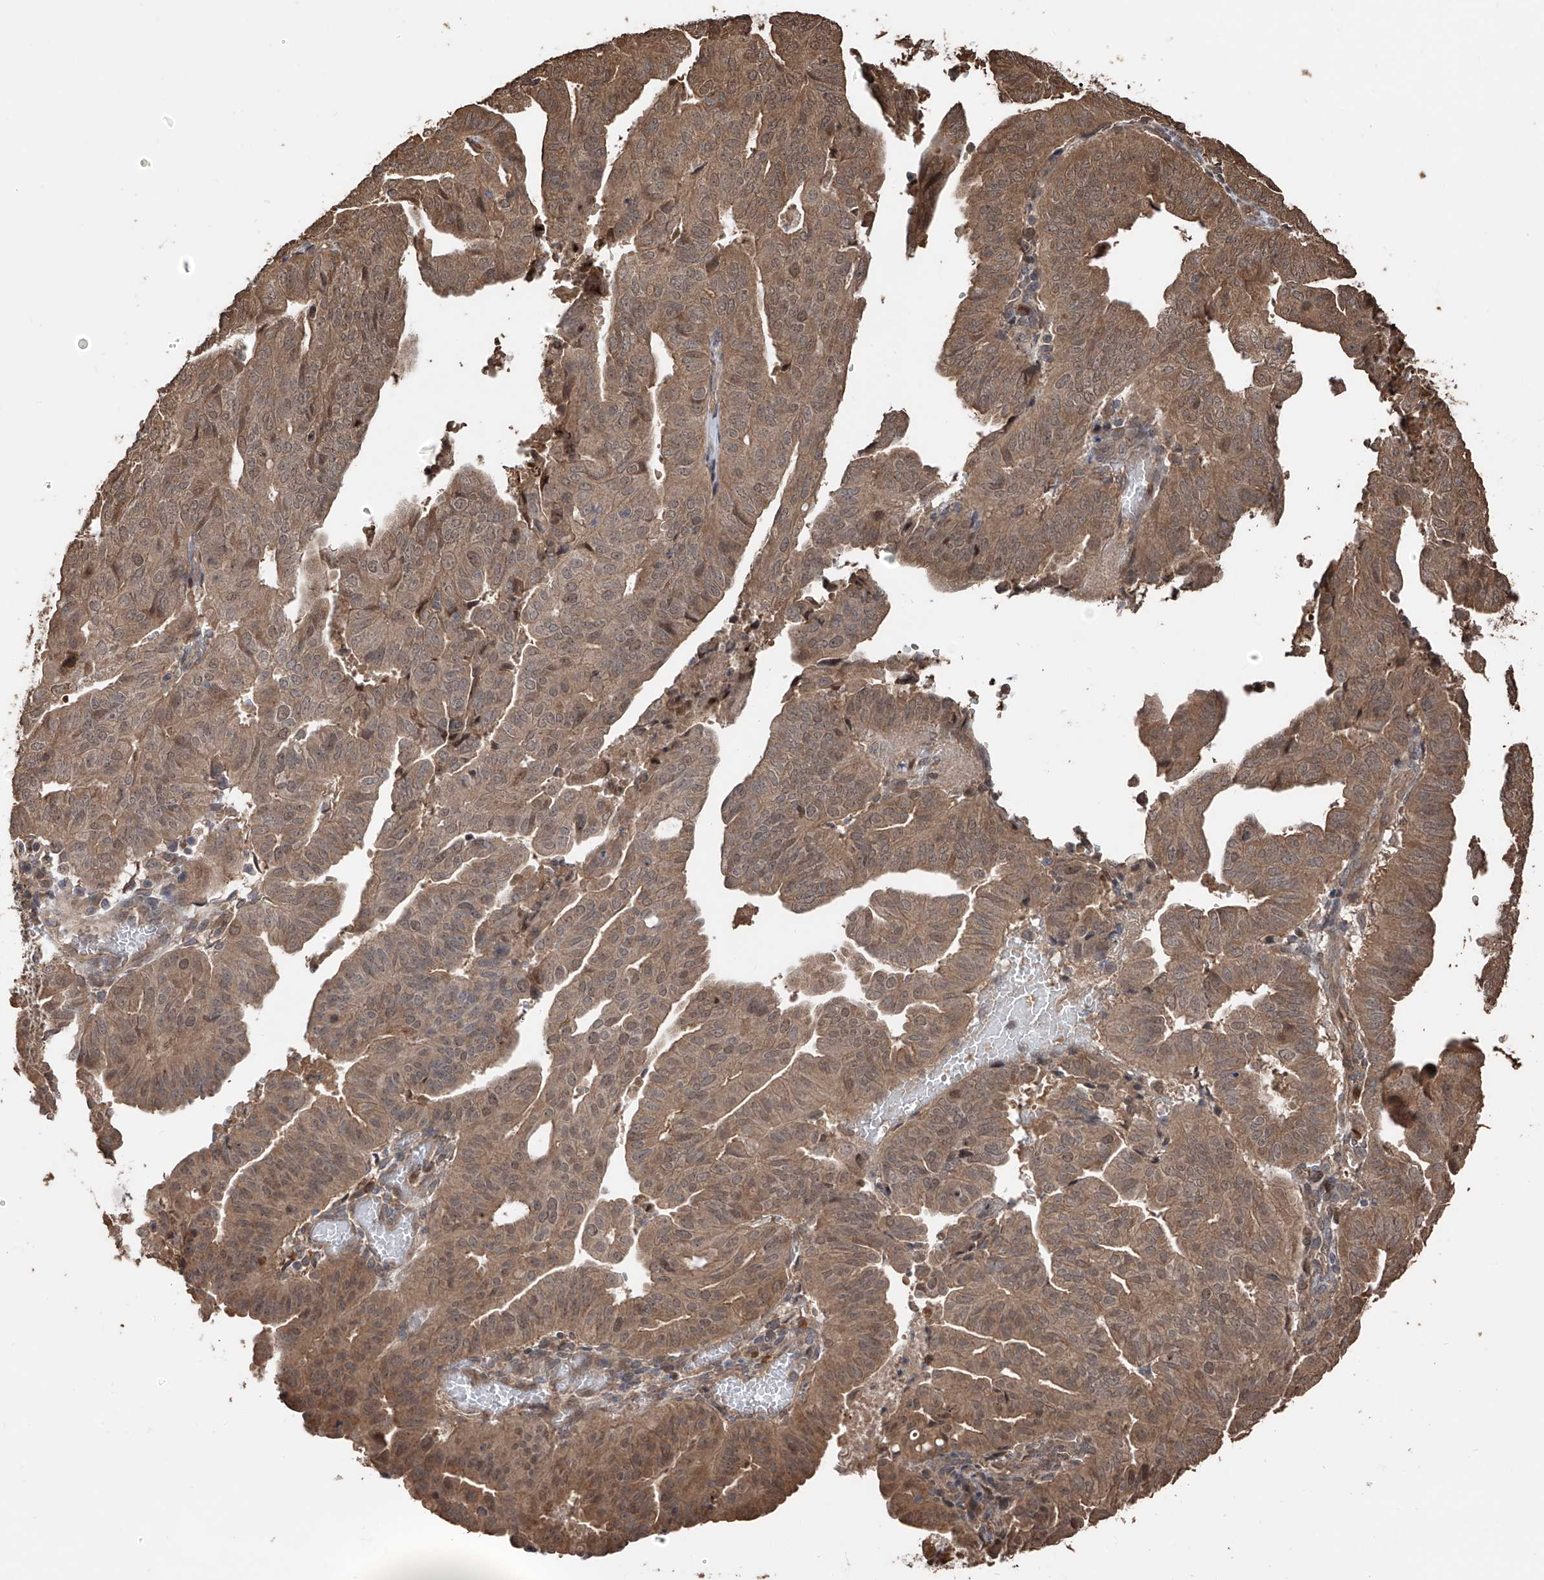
{"staining": {"intensity": "moderate", "quantity": ">75%", "location": "cytoplasmic/membranous"}, "tissue": "endometrial cancer", "cell_type": "Tumor cells", "image_type": "cancer", "snomed": [{"axis": "morphology", "description": "Adenocarcinoma, NOS"}, {"axis": "topography", "description": "Uterus"}], "caption": "Protein expression analysis of human endometrial adenocarcinoma reveals moderate cytoplasmic/membranous staining in about >75% of tumor cells.", "gene": "FAM135A", "patient": {"sex": "female", "age": 77}}